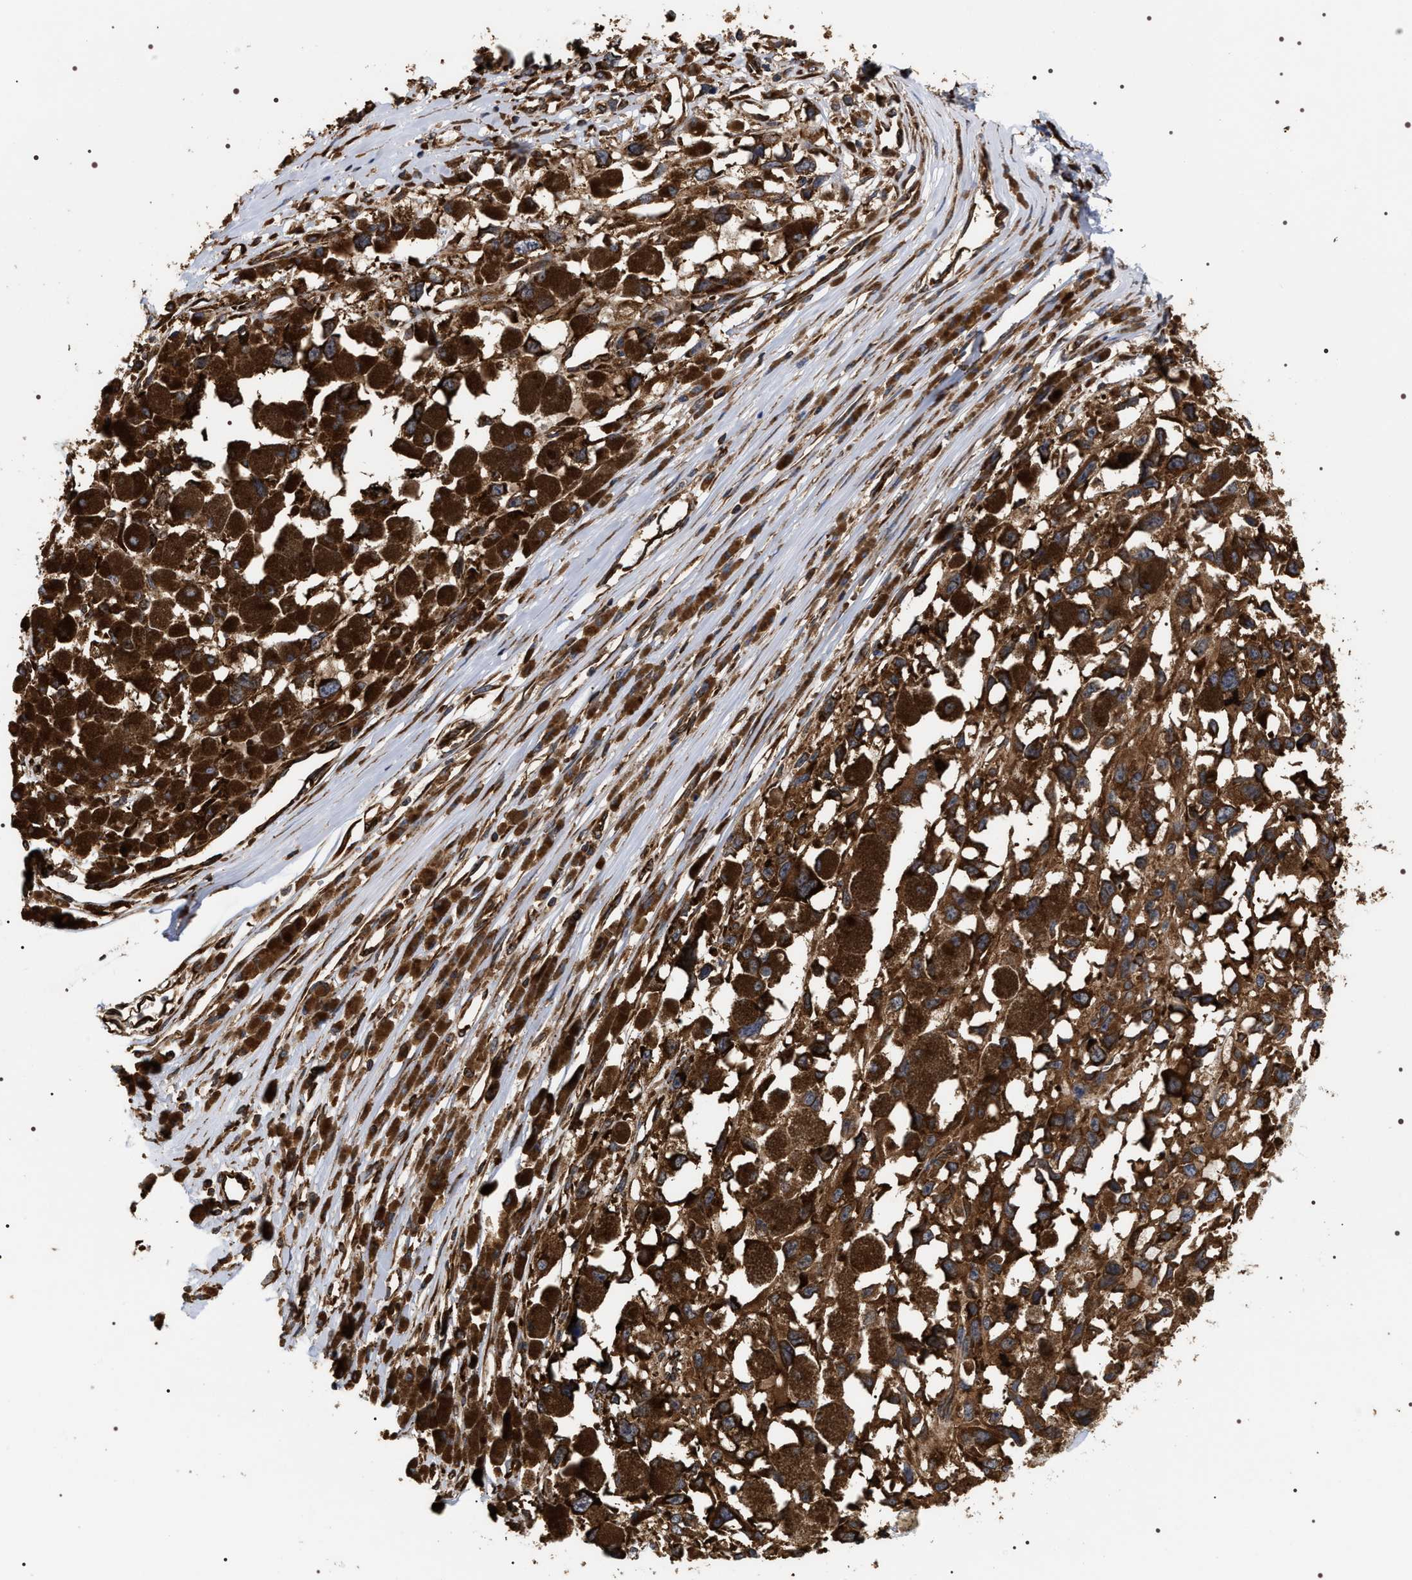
{"staining": {"intensity": "strong", "quantity": ">75%", "location": "cytoplasmic/membranous"}, "tissue": "melanoma", "cell_type": "Tumor cells", "image_type": "cancer", "snomed": [{"axis": "morphology", "description": "Malignant melanoma, Metastatic site"}, {"axis": "topography", "description": "Lymph node"}], "caption": "The immunohistochemical stain labels strong cytoplasmic/membranous staining in tumor cells of malignant melanoma (metastatic site) tissue.", "gene": "SERBP1", "patient": {"sex": "male", "age": 59}}